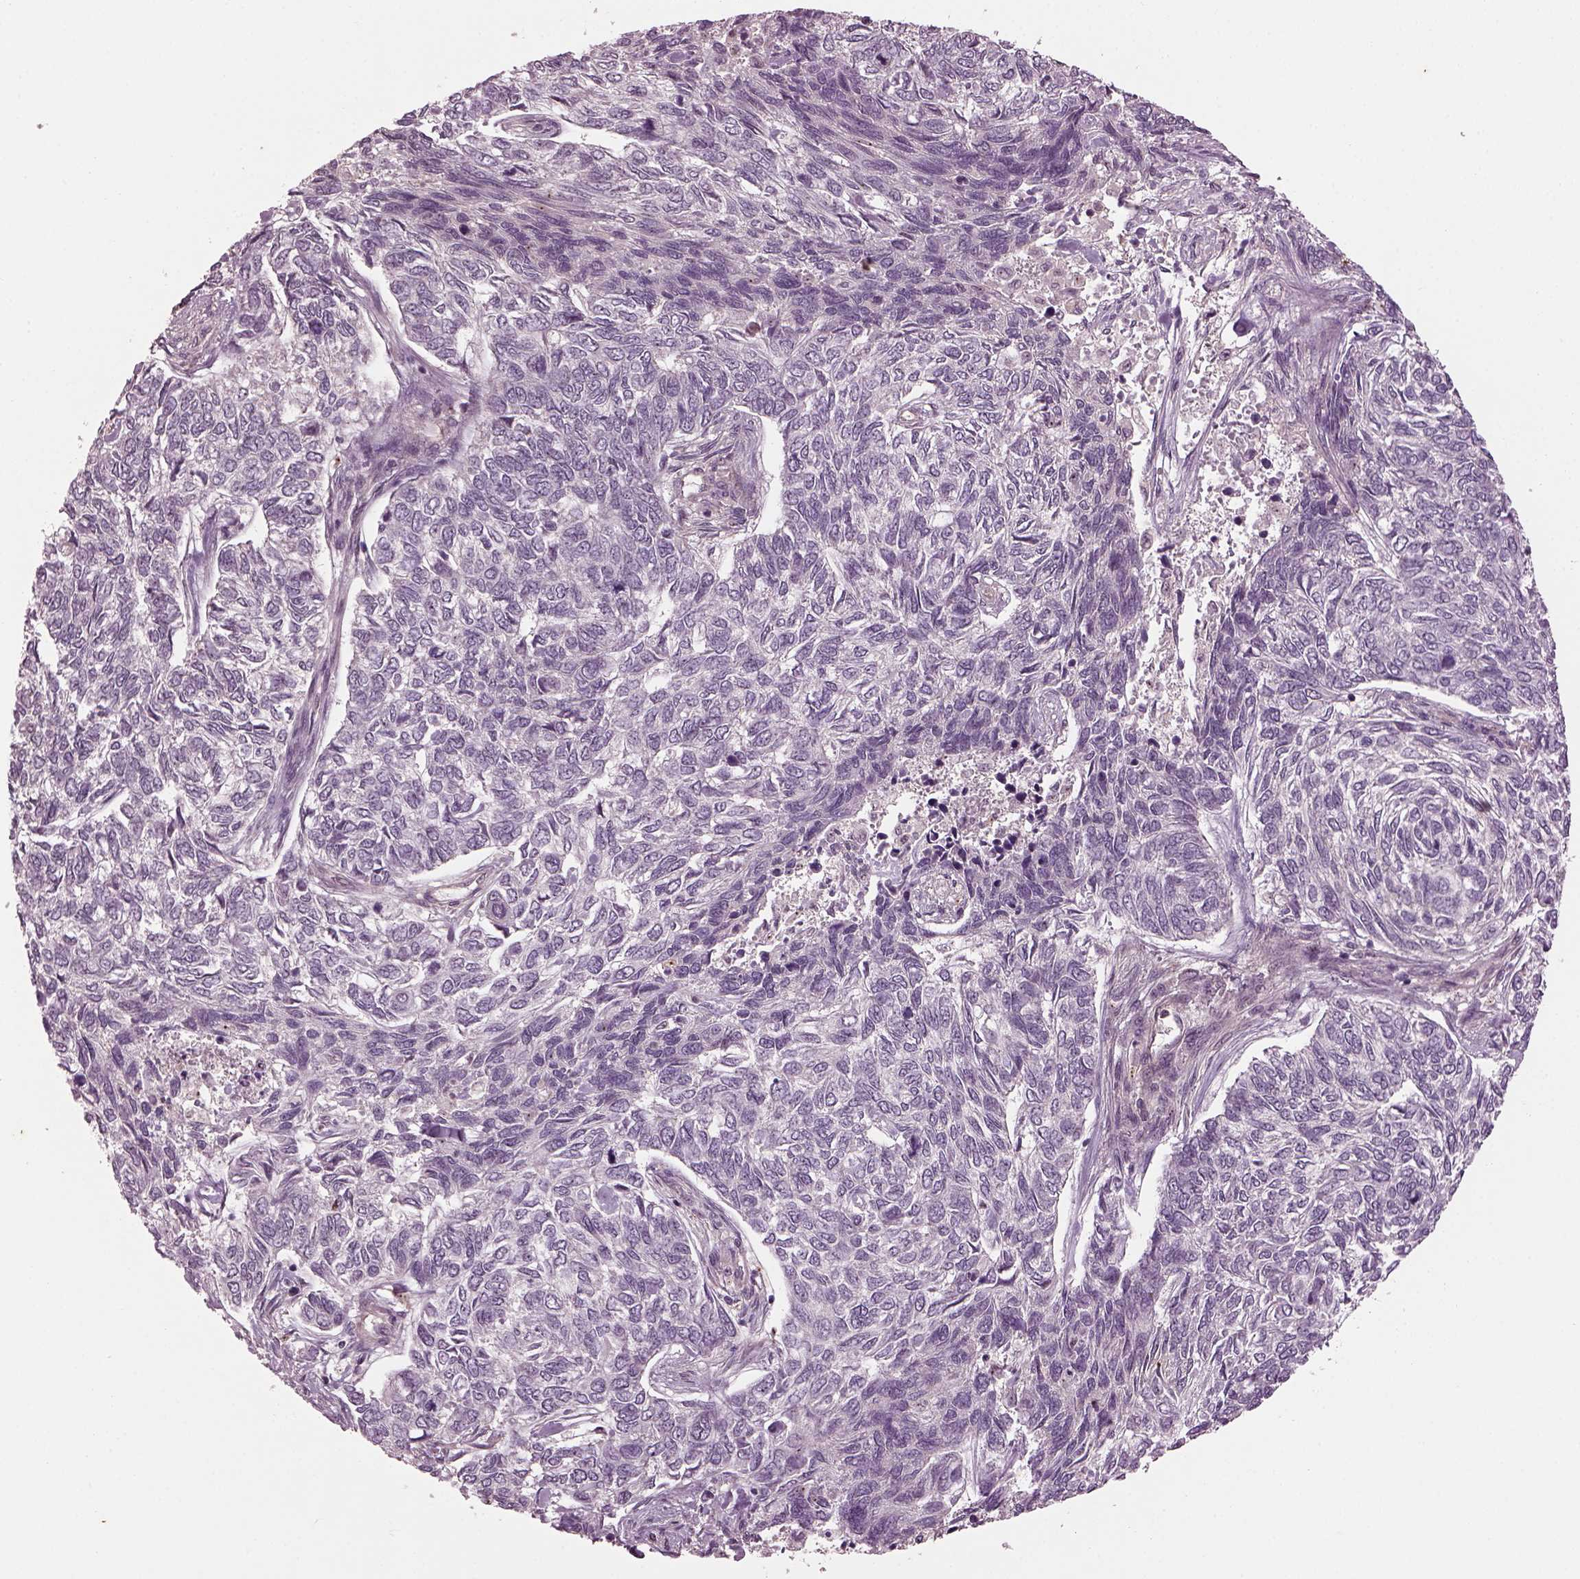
{"staining": {"intensity": "negative", "quantity": "none", "location": "none"}, "tissue": "skin cancer", "cell_type": "Tumor cells", "image_type": "cancer", "snomed": [{"axis": "morphology", "description": "Basal cell carcinoma"}, {"axis": "topography", "description": "Skin"}], "caption": "An image of skin cancer stained for a protein exhibits no brown staining in tumor cells.", "gene": "GNRH1", "patient": {"sex": "female", "age": 65}}